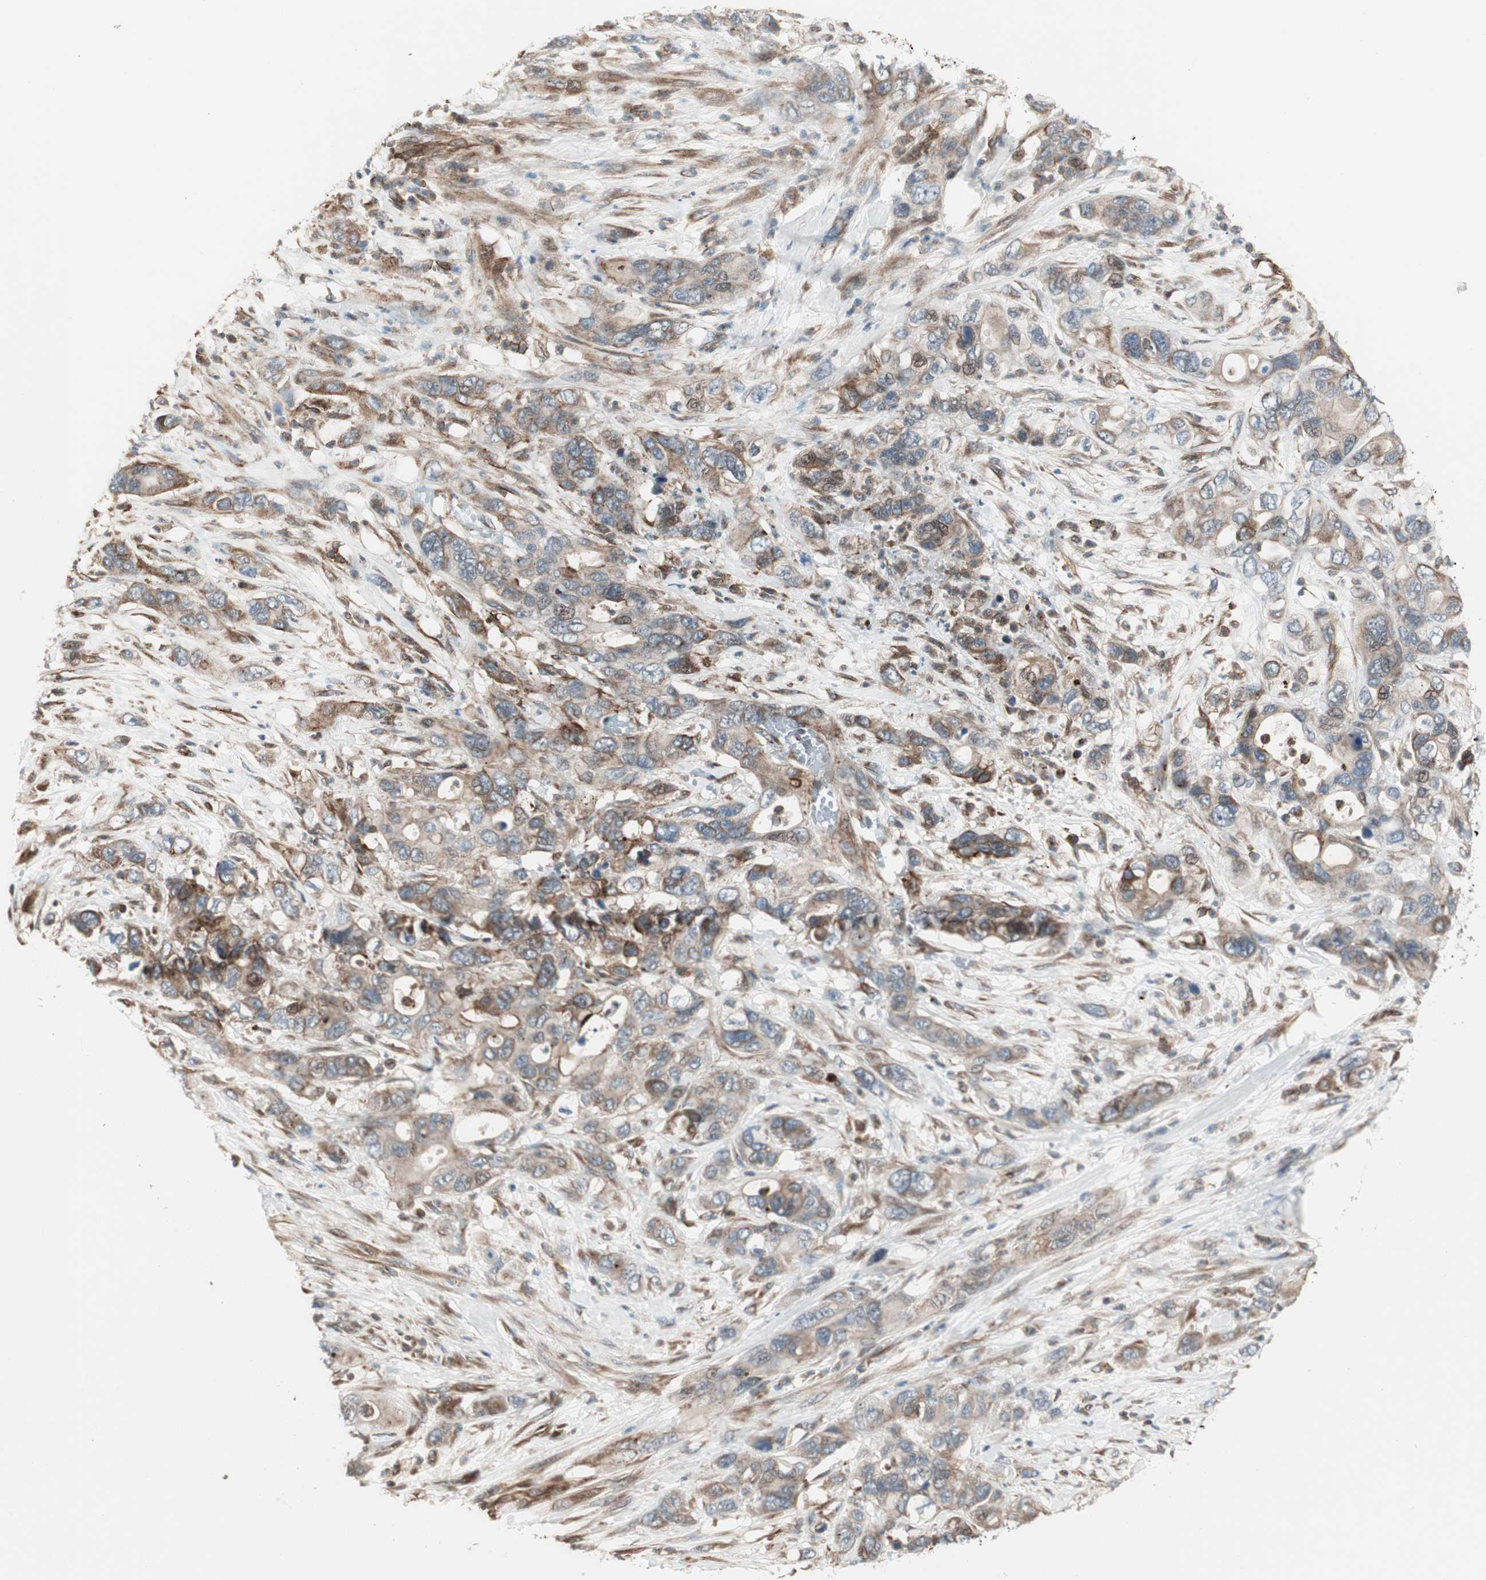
{"staining": {"intensity": "weak", "quantity": ">75%", "location": "cytoplasmic/membranous"}, "tissue": "pancreatic cancer", "cell_type": "Tumor cells", "image_type": "cancer", "snomed": [{"axis": "morphology", "description": "Adenocarcinoma, NOS"}, {"axis": "topography", "description": "Pancreas"}], "caption": "Human pancreatic adenocarcinoma stained for a protein (brown) exhibits weak cytoplasmic/membranous positive positivity in approximately >75% of tumor cells.", "gene": "MAD2L2", "patient": {"sex": "female", "age": 71}}